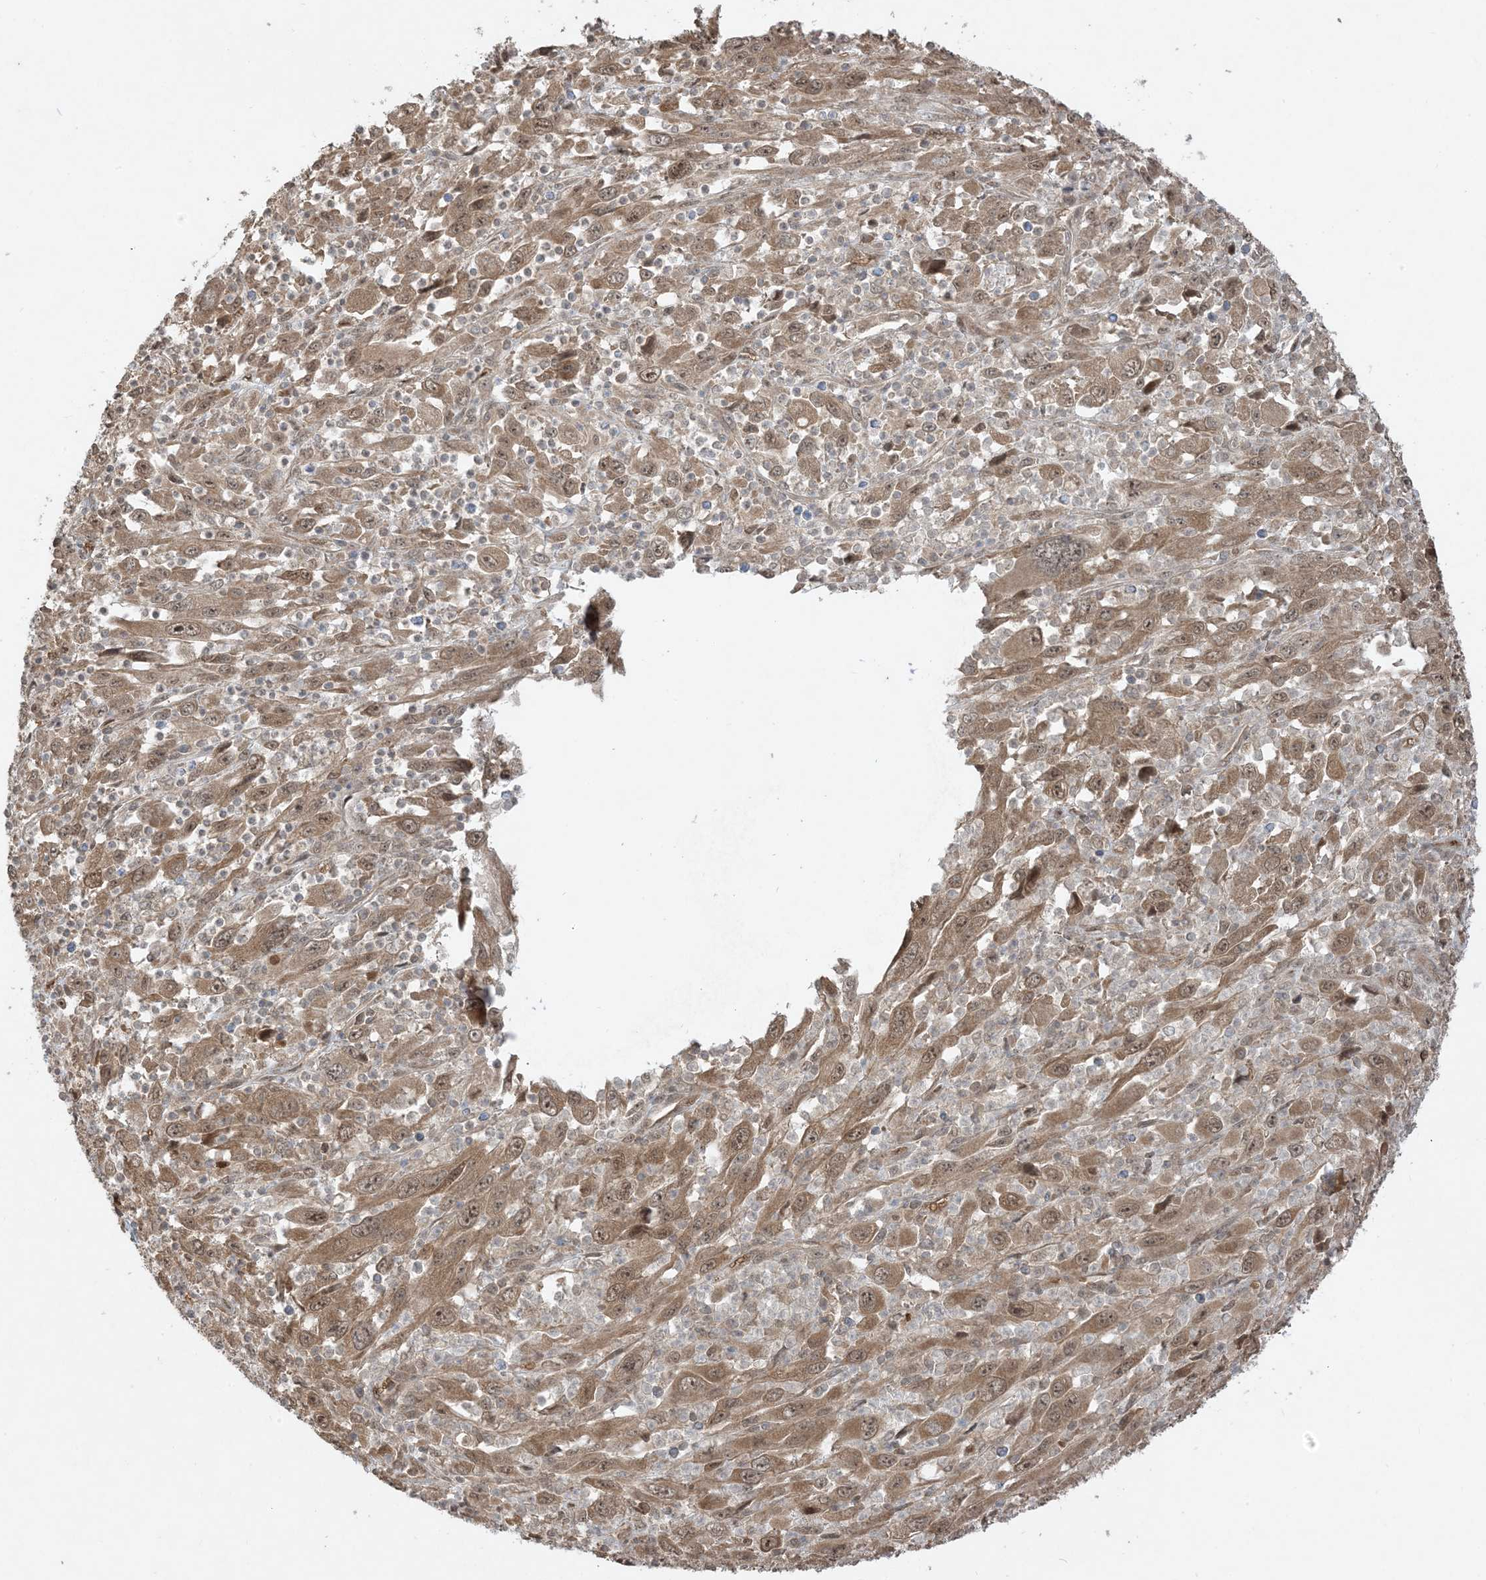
{"staining": {"intensity": "moderate", "quantity": ">75%", "location": "cytoplasmic/membranous,nuclear"}, "tissue": "melanoma", "cell_type": "Tumor cells", "image_type": "cancer", "snomed": [{"axis": "morphology", "description": "Malignant melanoma, Metastatic site"}, {"axis": "topography", "description": "Skin"}], "caption": "A photomicrograph showing moderate cytoplasmic/membranous and nuclear staining in about >75% of tumor cells in malignant melanoma (metastatic site), as visualized by brown immunohistochemical staining.", "gene": "PUSL1", "patient": {"sex": "female", "age": 56}}